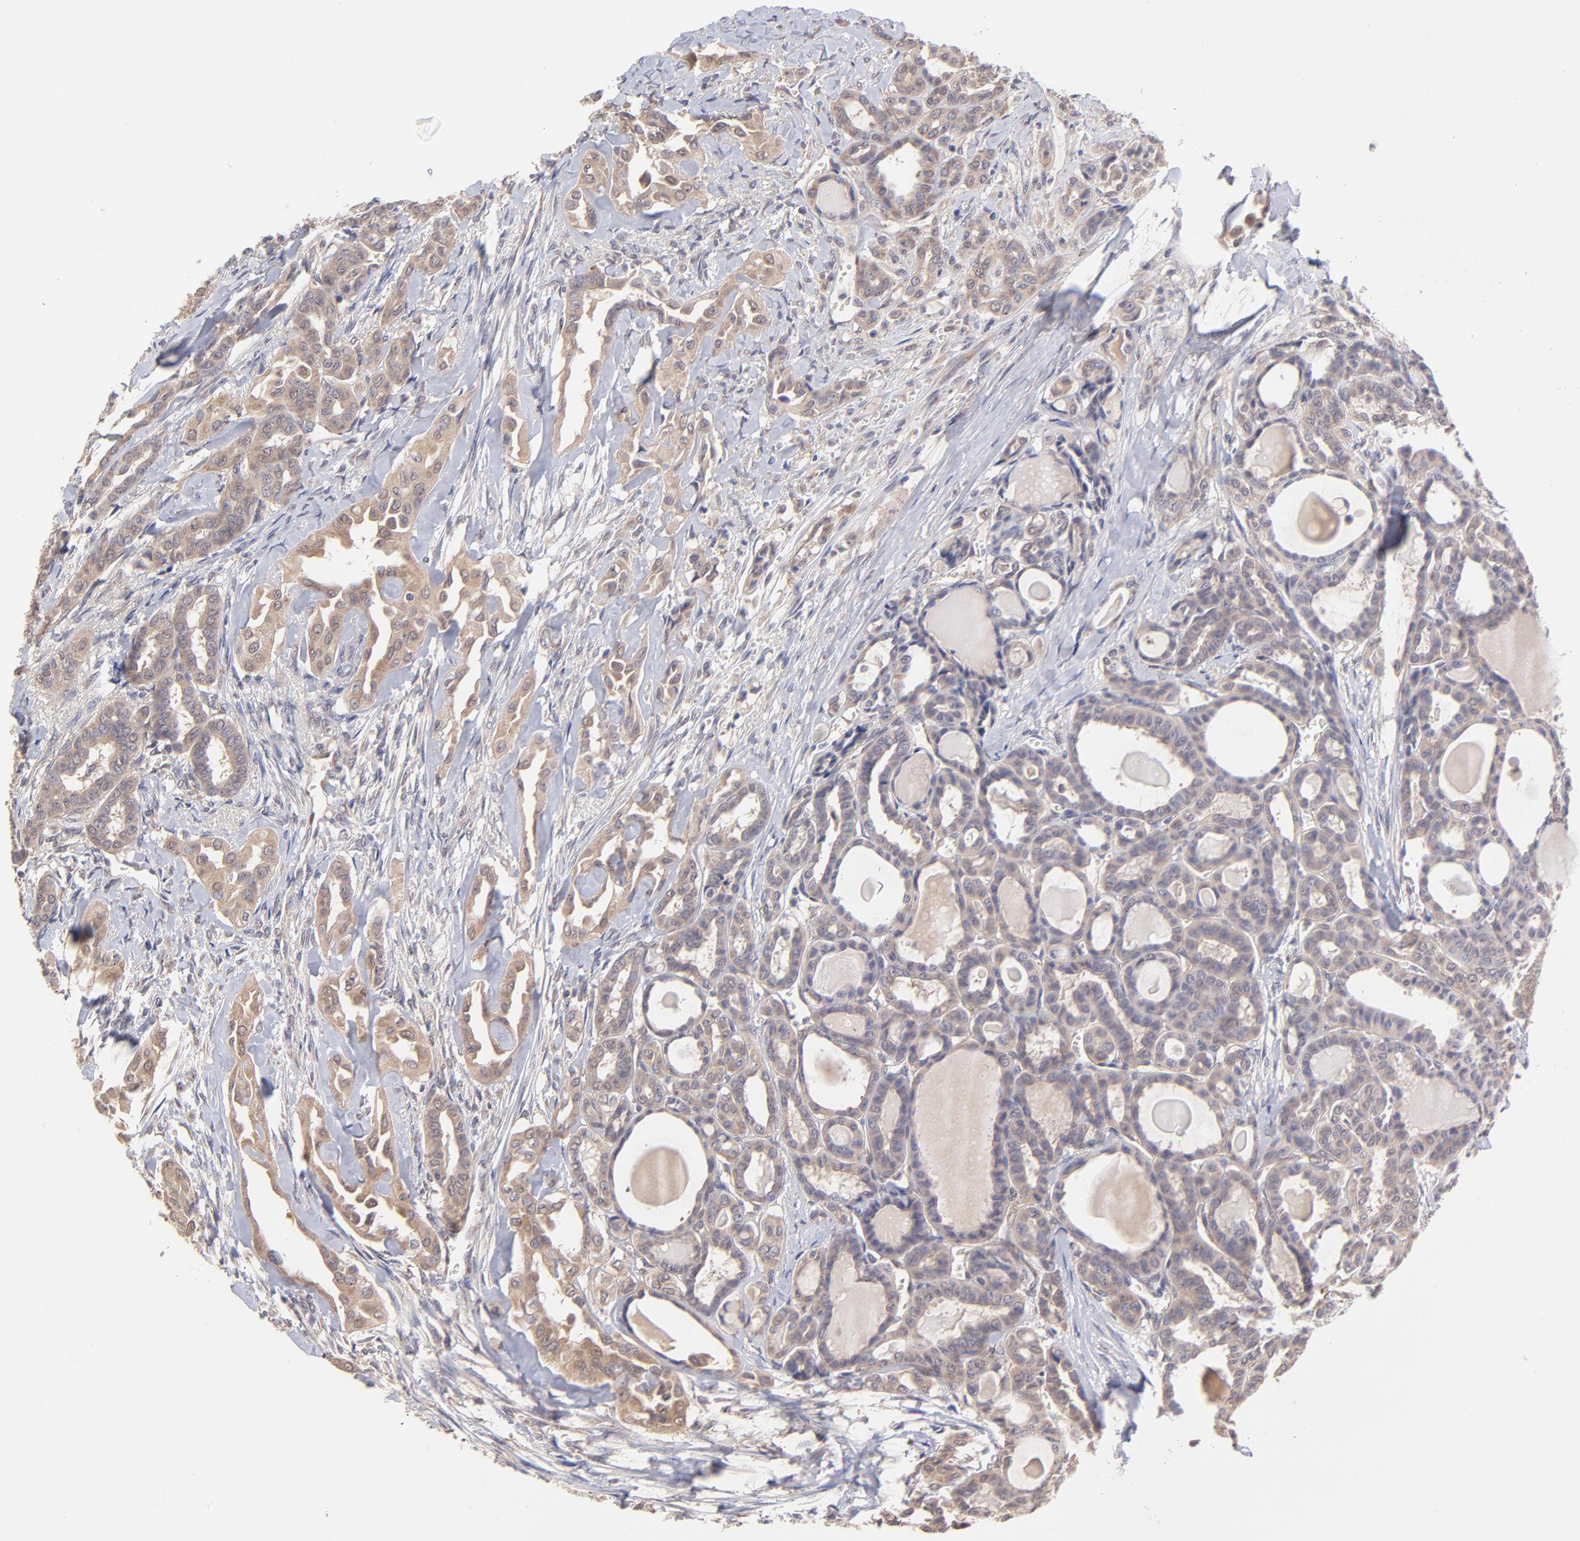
{"staining": {"intensity": "moderate", "quantity": ">75%", "location": "cytoplasmic/membranous"}, "tissue": "thyroid cancer", "cell_type": "Tumor cells", "image_type": "cancer", "snomed": [{"axis": "morphology", "description": "Carcinoma, NOS"}, {"axis": "topography", "description": "Thyroid gland"}], "caption": "The micrograph demonstrates immunohistochemical staining of thyroid carcinoma. There is moderate cytoplasmic/membranous expression is seen in approximately >75% of tumor cells.", "gene": "UBE2H", "patient": {"sex": "female", "age": 91}}